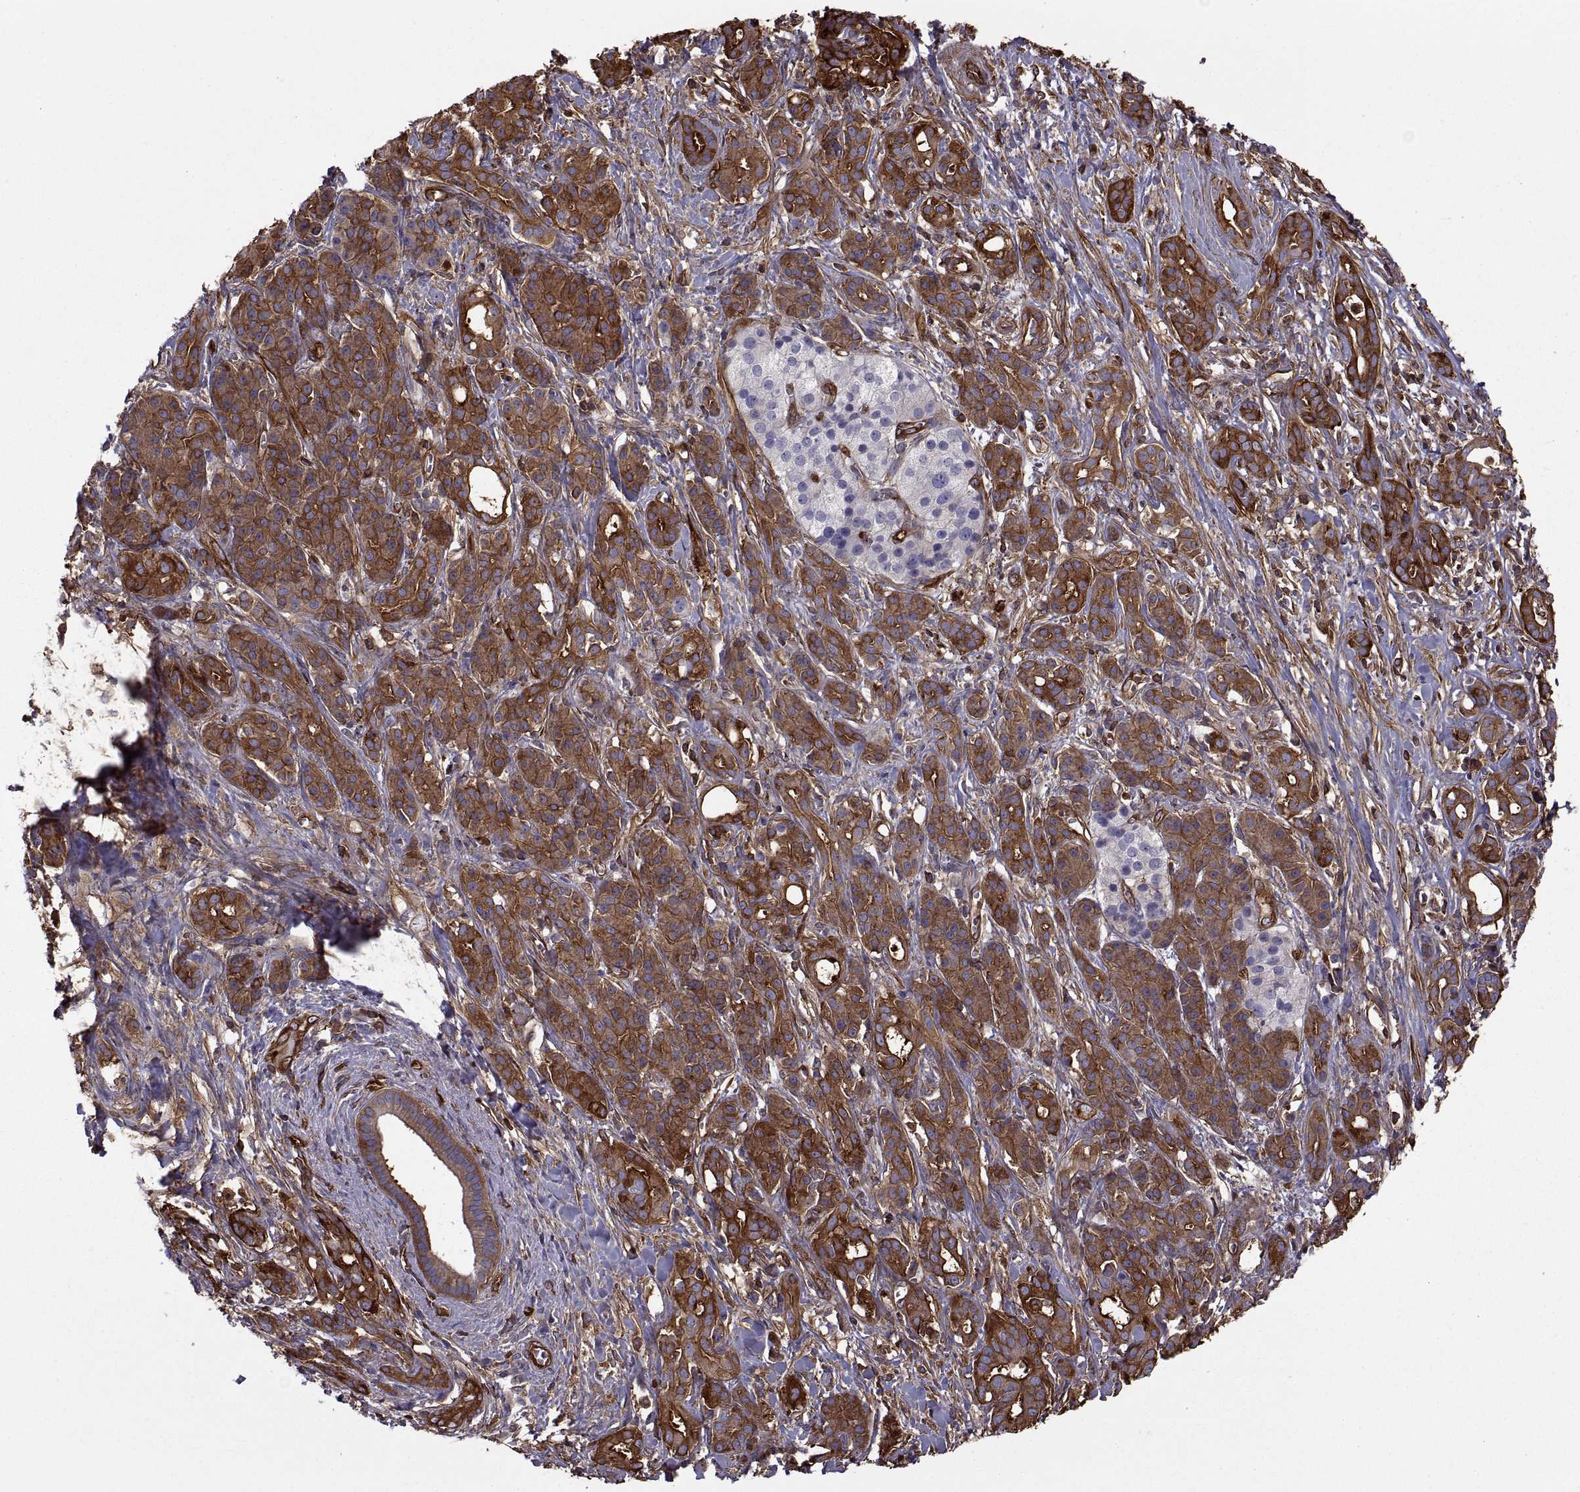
{"staining": {"intensity": "strong", "quantity": ">75%", "location": "cytoplasmic/membranous"}, "tissue": "pancreatic cancer", "cell_type": "Tumor cells", "image_type": "cancer", "snomed": [{"axis": "morphology", "description": "Adenocarcinoma, NOS"}, {"axis": "topography", "description": "Pancreas"}], "caption": "High-power microscopy captured an immunohistochemistry photomicrograph of pancreatic adenocarcinoma, revealing strong cytoplasmic/membranous staining in about >75% of tumor cells.", "gene": "MYH9", "patient": {"sex": "male", "age": 61}}